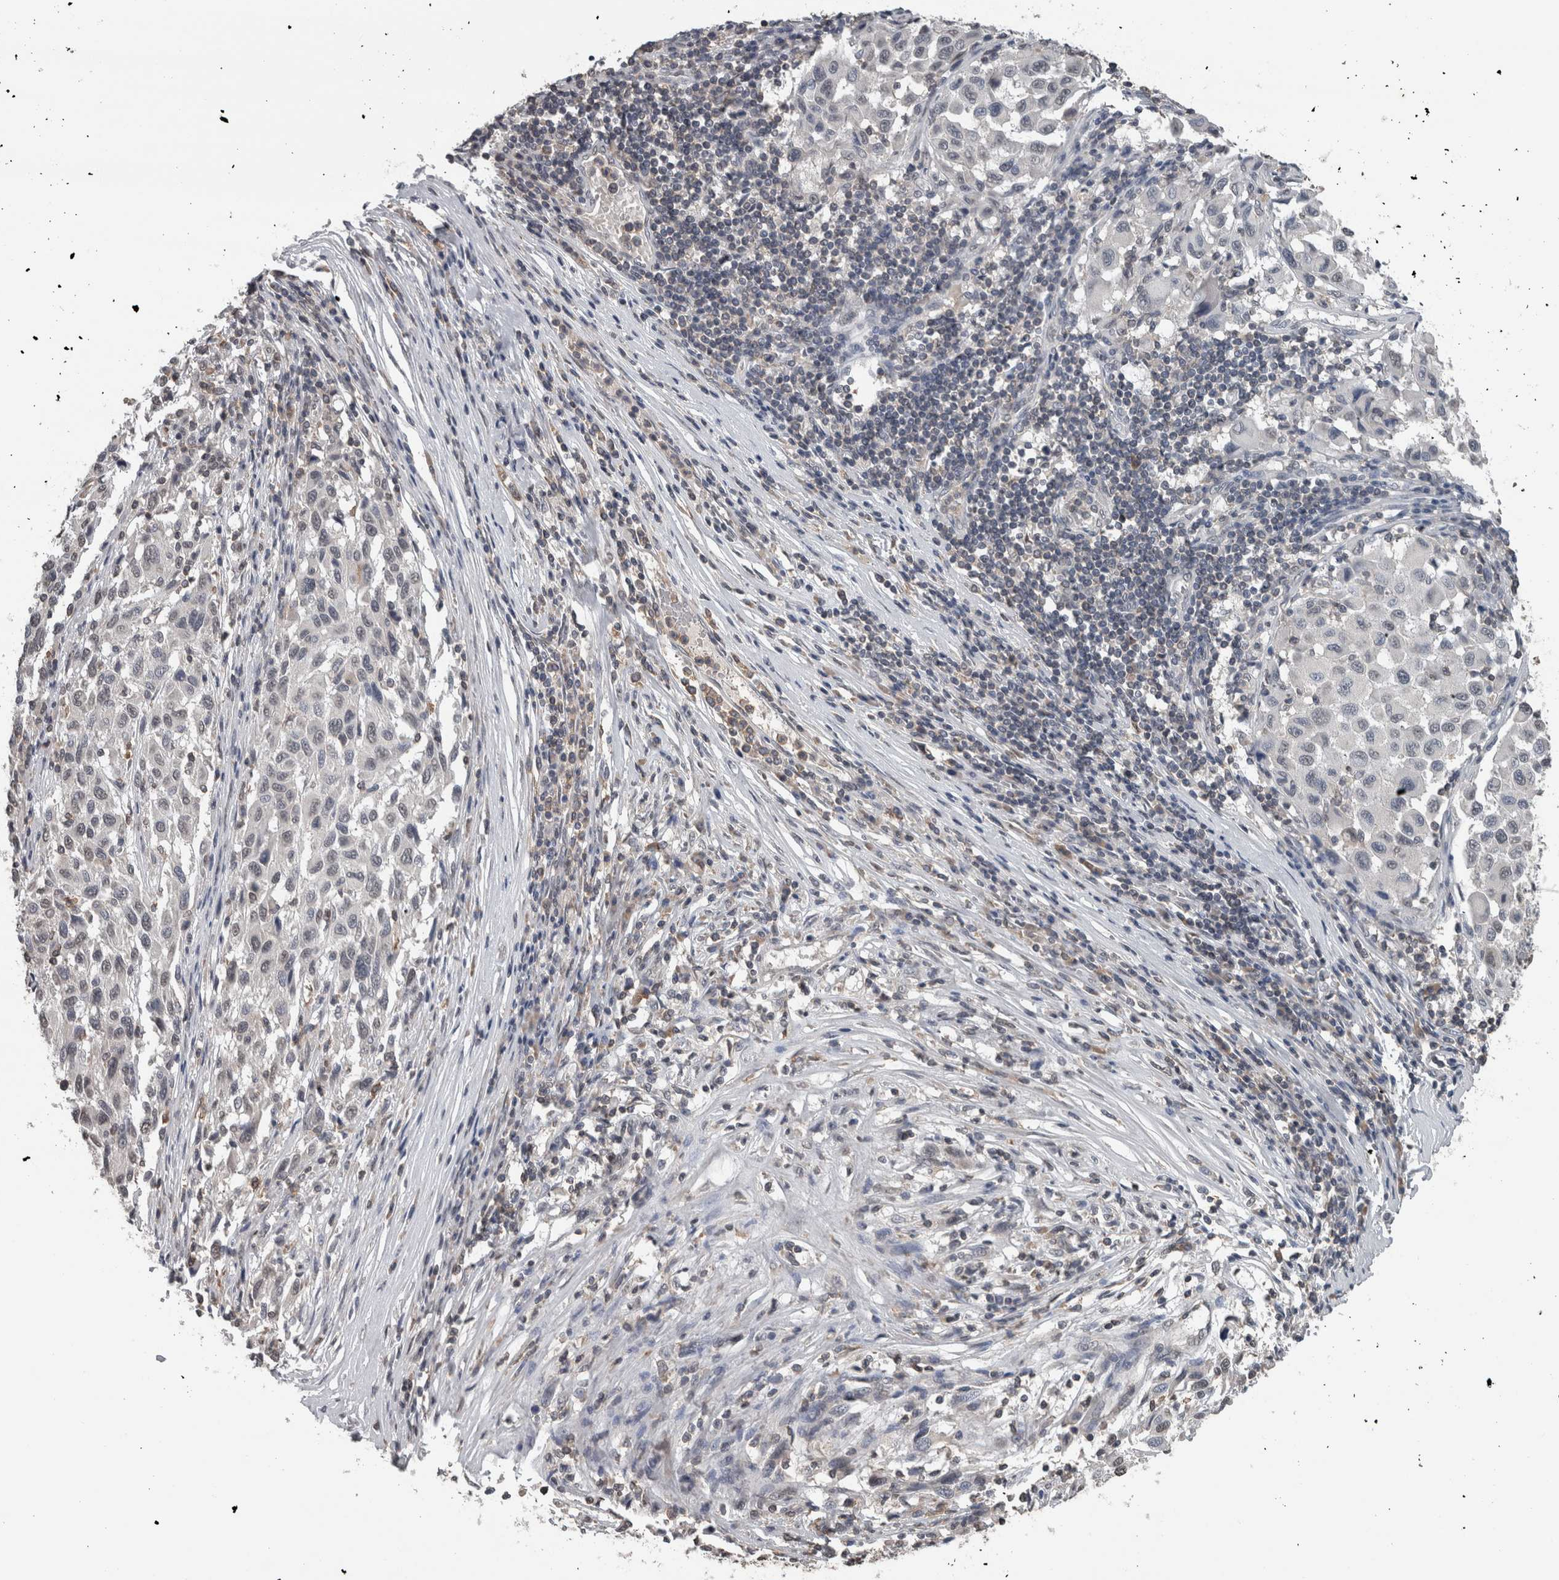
{"staining": {"intensity": "negative", "quantity": "none", "location": "none"}, "tissue": "melanoma", "cell_type": "Tumor cells", "image_type": "cancer", "snomed": [{"axis": "morphology", "description": "Malignant melanoma, Metastatic site"}, {"axis": "topography", "description": "Lymph node"}], "caption": "IHC of melanoma reveals no staining in tumor cells. The staining was performed using DAB to visualize the protein expression in brown, while the nuclei were stained in blue with hematoxylin (Magnification: 20x).", "gene": "MAFF", "patient": {"sex": "male", "age": 61}}